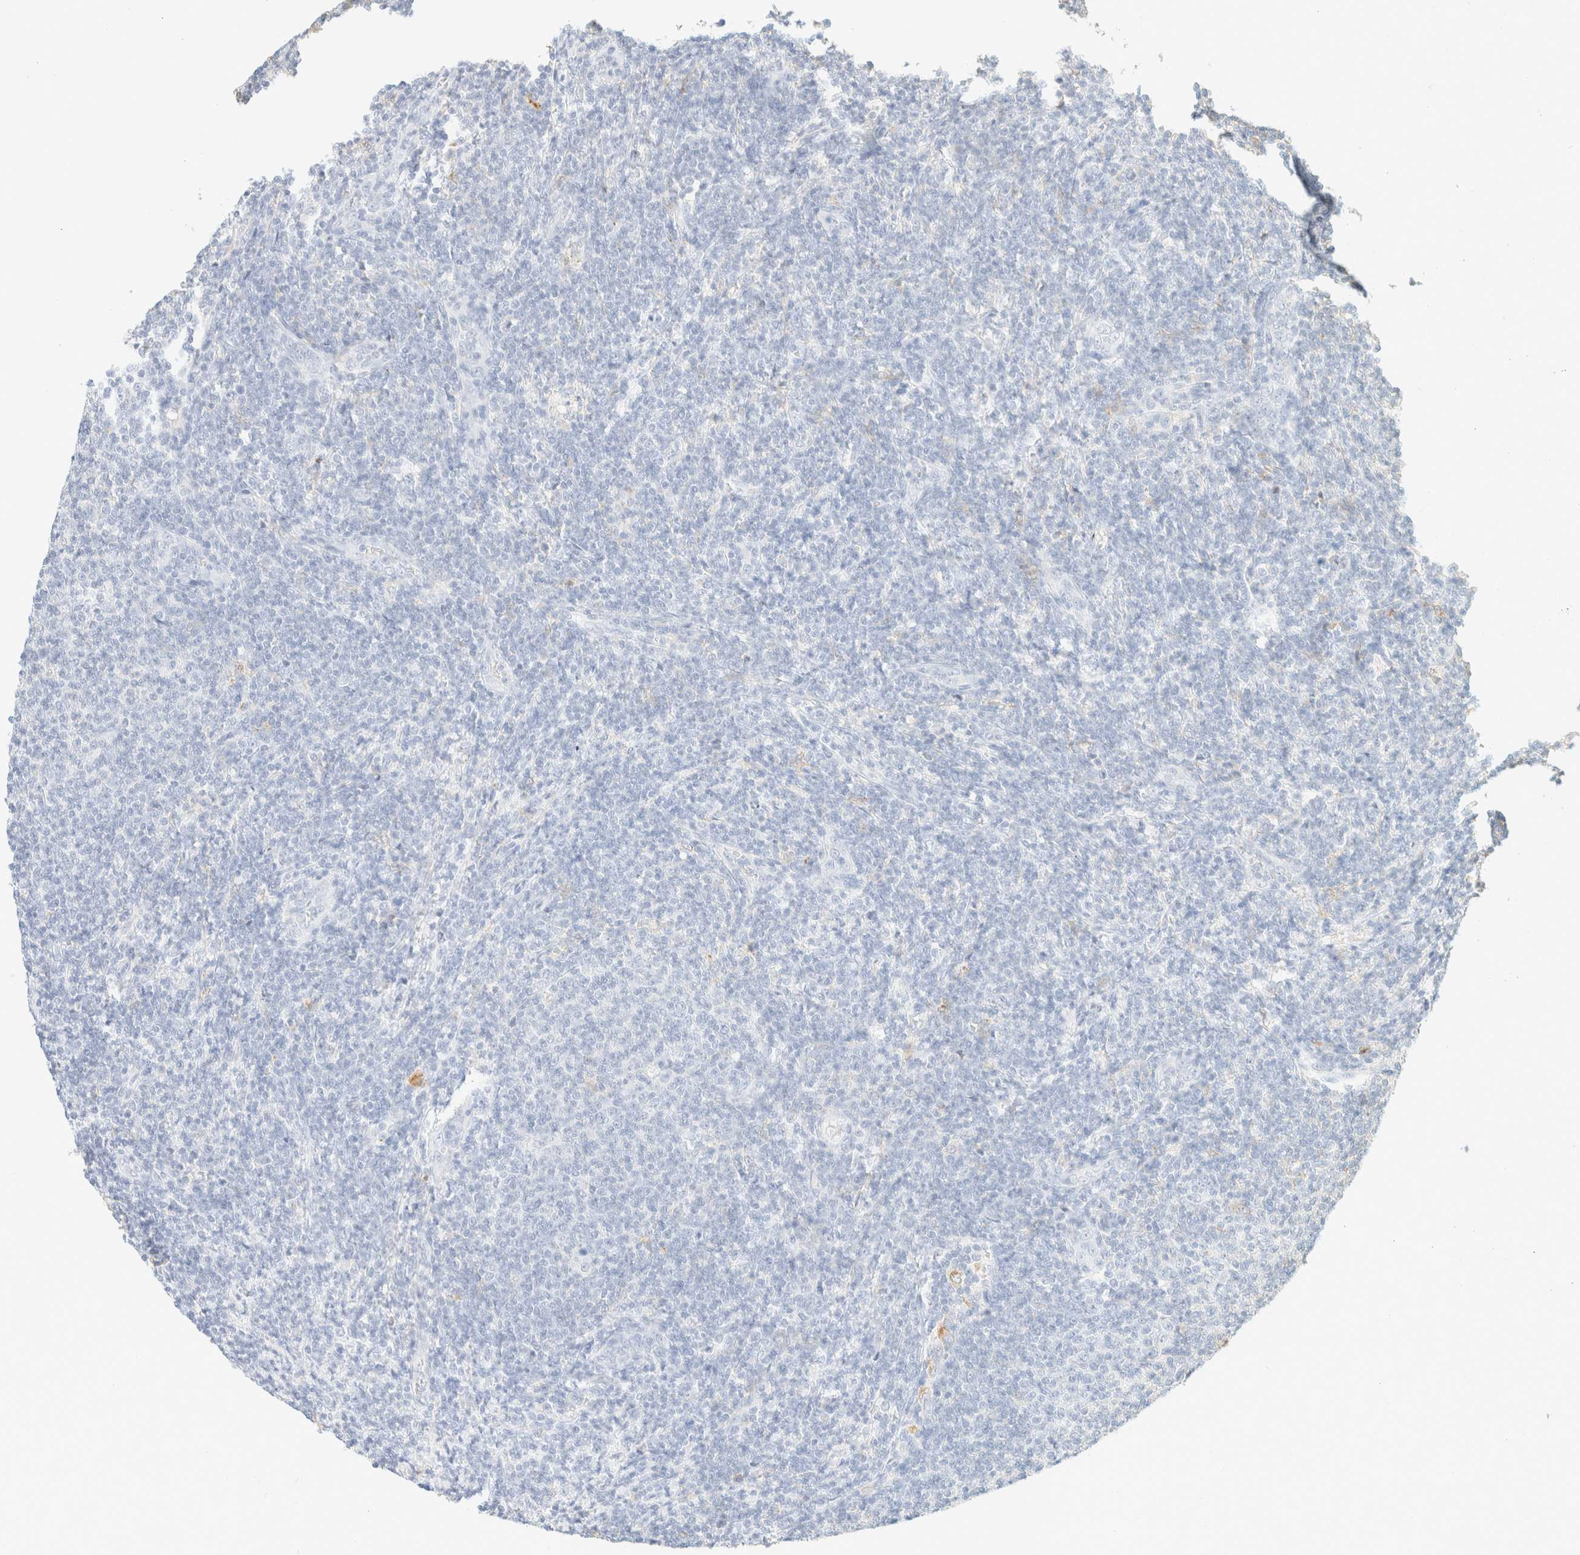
{"staining": {"intensity": "negative", "quantity": "none", "location": "none"}, "tissue": "lymphoma", "cell_type": "Tumor cells", "image_type": "cancer", "snomed": [{"axis": "morphology", "description": "Malignant lymphoma, non-Hodgkin's type, Low grade"}, {"axis": "topography", "description": "Lymph node"}], "caption": "IHC photomicrograph of malignant lymphoma, non-Hodgkin's type (low-grade) stained for a protein (brown), which exhibits no expression in tumor cells.", "gene": "TIMD4", "patient": {"sex": "male", "age": 66}}